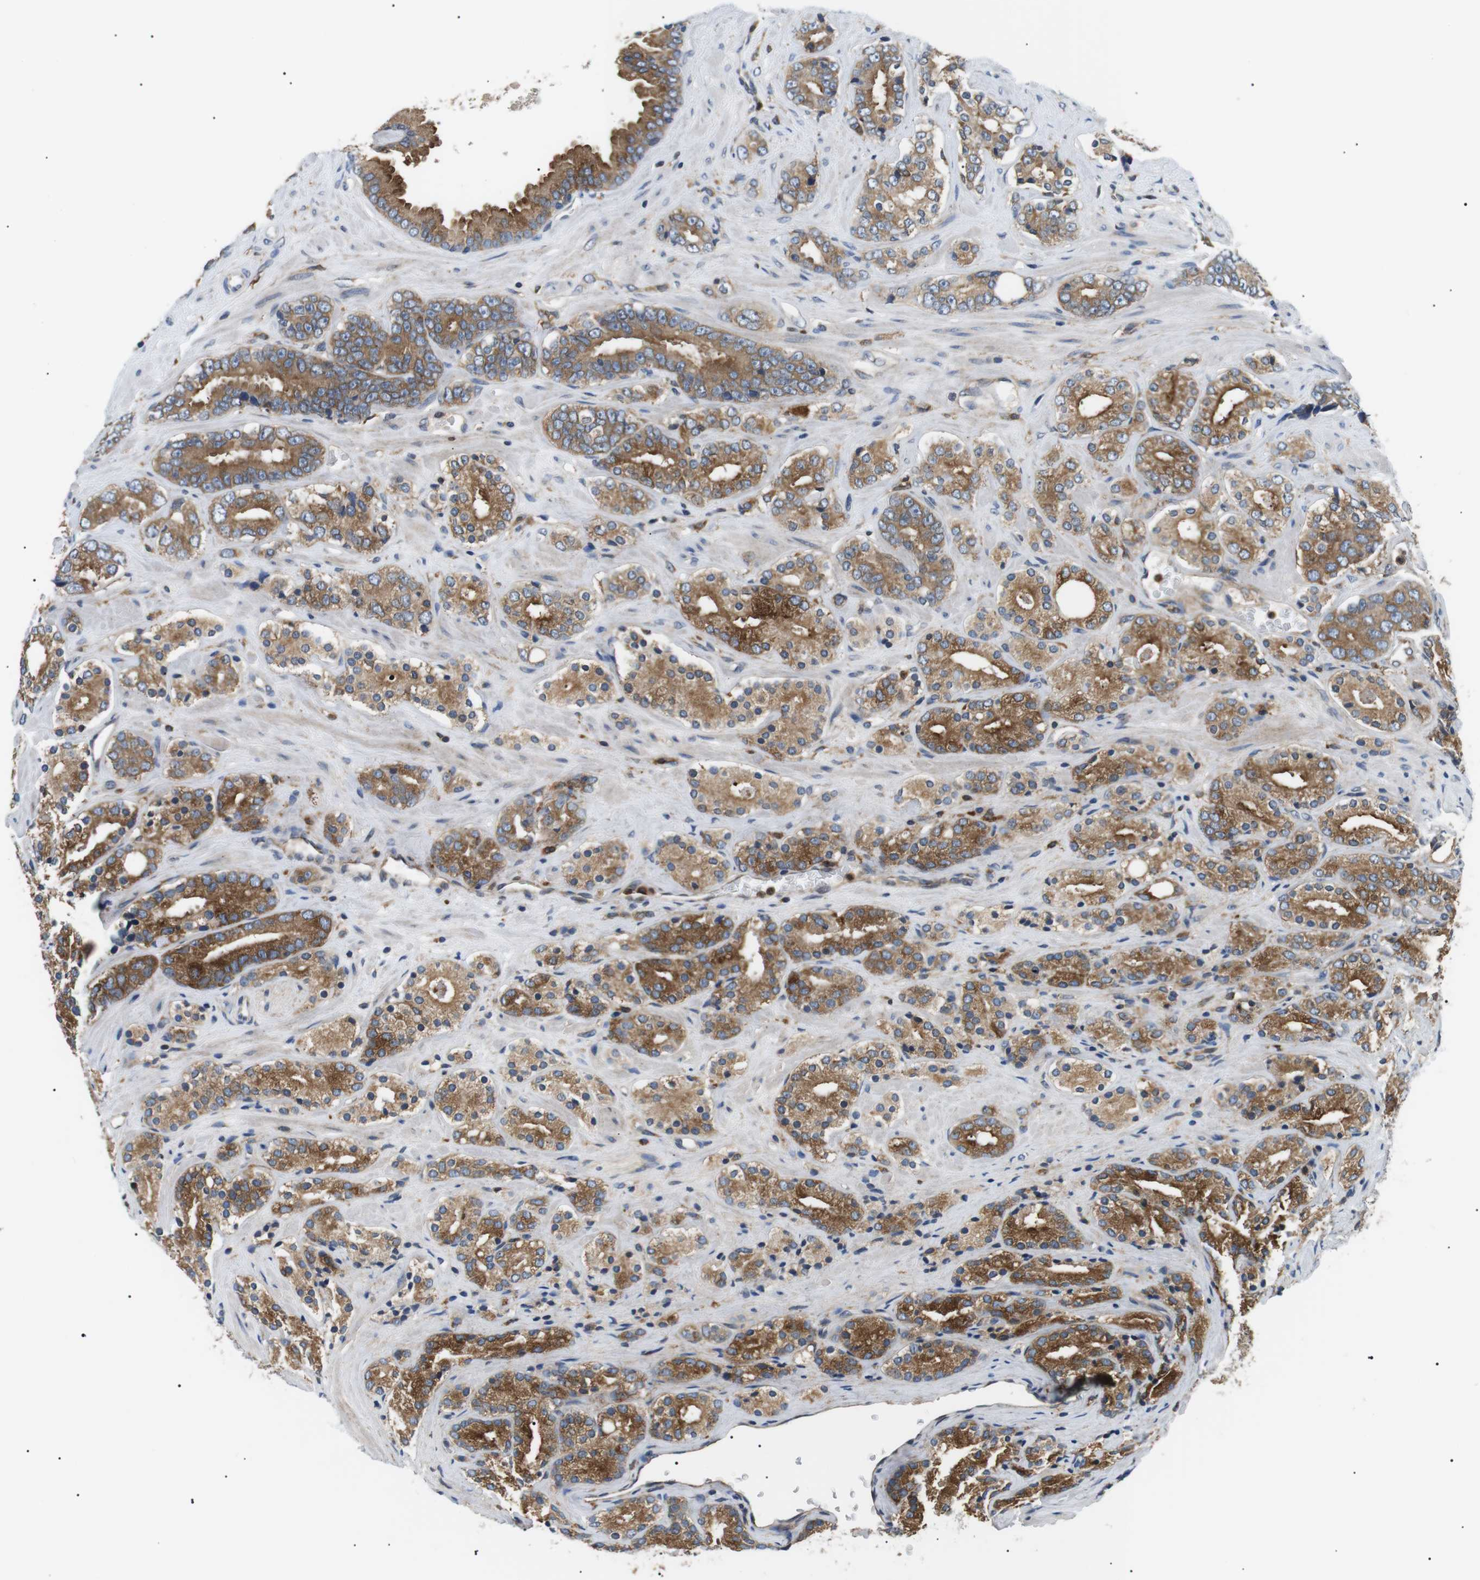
{"staining": {"intensity": "moderate", "quantity": ">75%", "location": "cytoplasmic/membranous"}, "tissue": "prostate cancer", "cell_type": "Tumor cells", "image_type": "cancer", "snomed": [{"axis": "morphology", "description": "Adenocarcinoma, High grade"}, {"axis": "topography", "description": "Prostate"}], "caption": "Adenocarcinoma (high-grade) (prostate) tissue reveals moderate cytoplasmic/membranous positivity in approximately >75% of tumor cells, visualized by immunohistochemistry.", "gene": "RAB9A", "patient": {"sex": "male", "age": 71}}